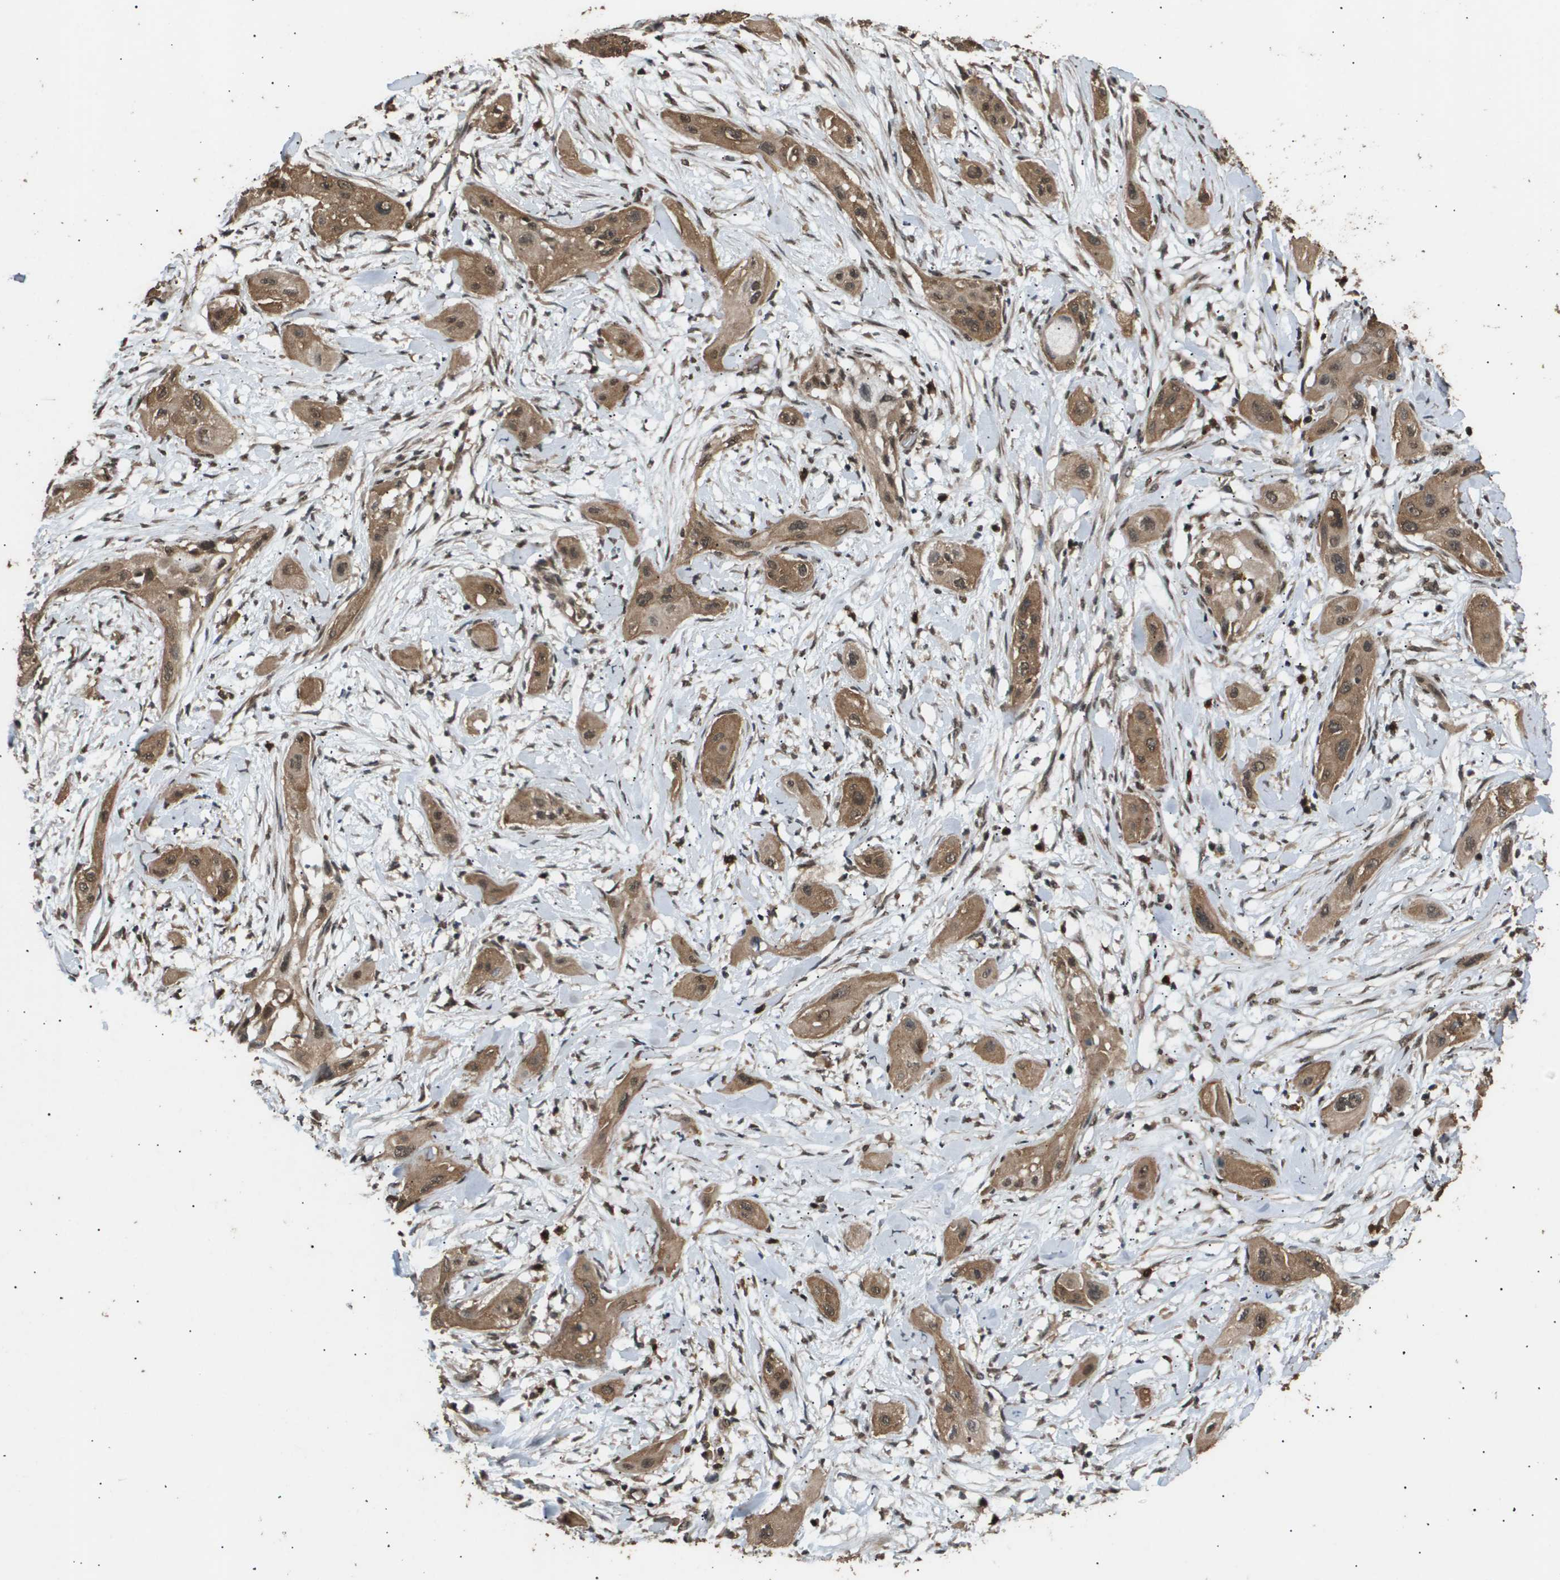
{"staining": {"intensity": "moderate", "quantity": ">75%", "location": "cytoplasmic/membranous,nuclear"}, "tissue": "lung cancer", "cell_type": "Tumor cells", "image_type": "cancer", "snomed": [{"axis": "morphology", "description": "Squamous cell carcinoma, NOS"}, {"axis": "topography", "description": "Lung"}], "caption": "Tumor cells display medium levels of moderate cytoplasmic/membranous and nuclear expression in approximately >75% of cells in lung cancer (squamous cell carcinoma). Using DAB (3,3'-diaminobenzidine) (brown) and hematoxylin (blue) stains, captured at high magnification using brightfield microscopy.", "gene": "ING1", "patient": {"sex": "female", "age": 47}}